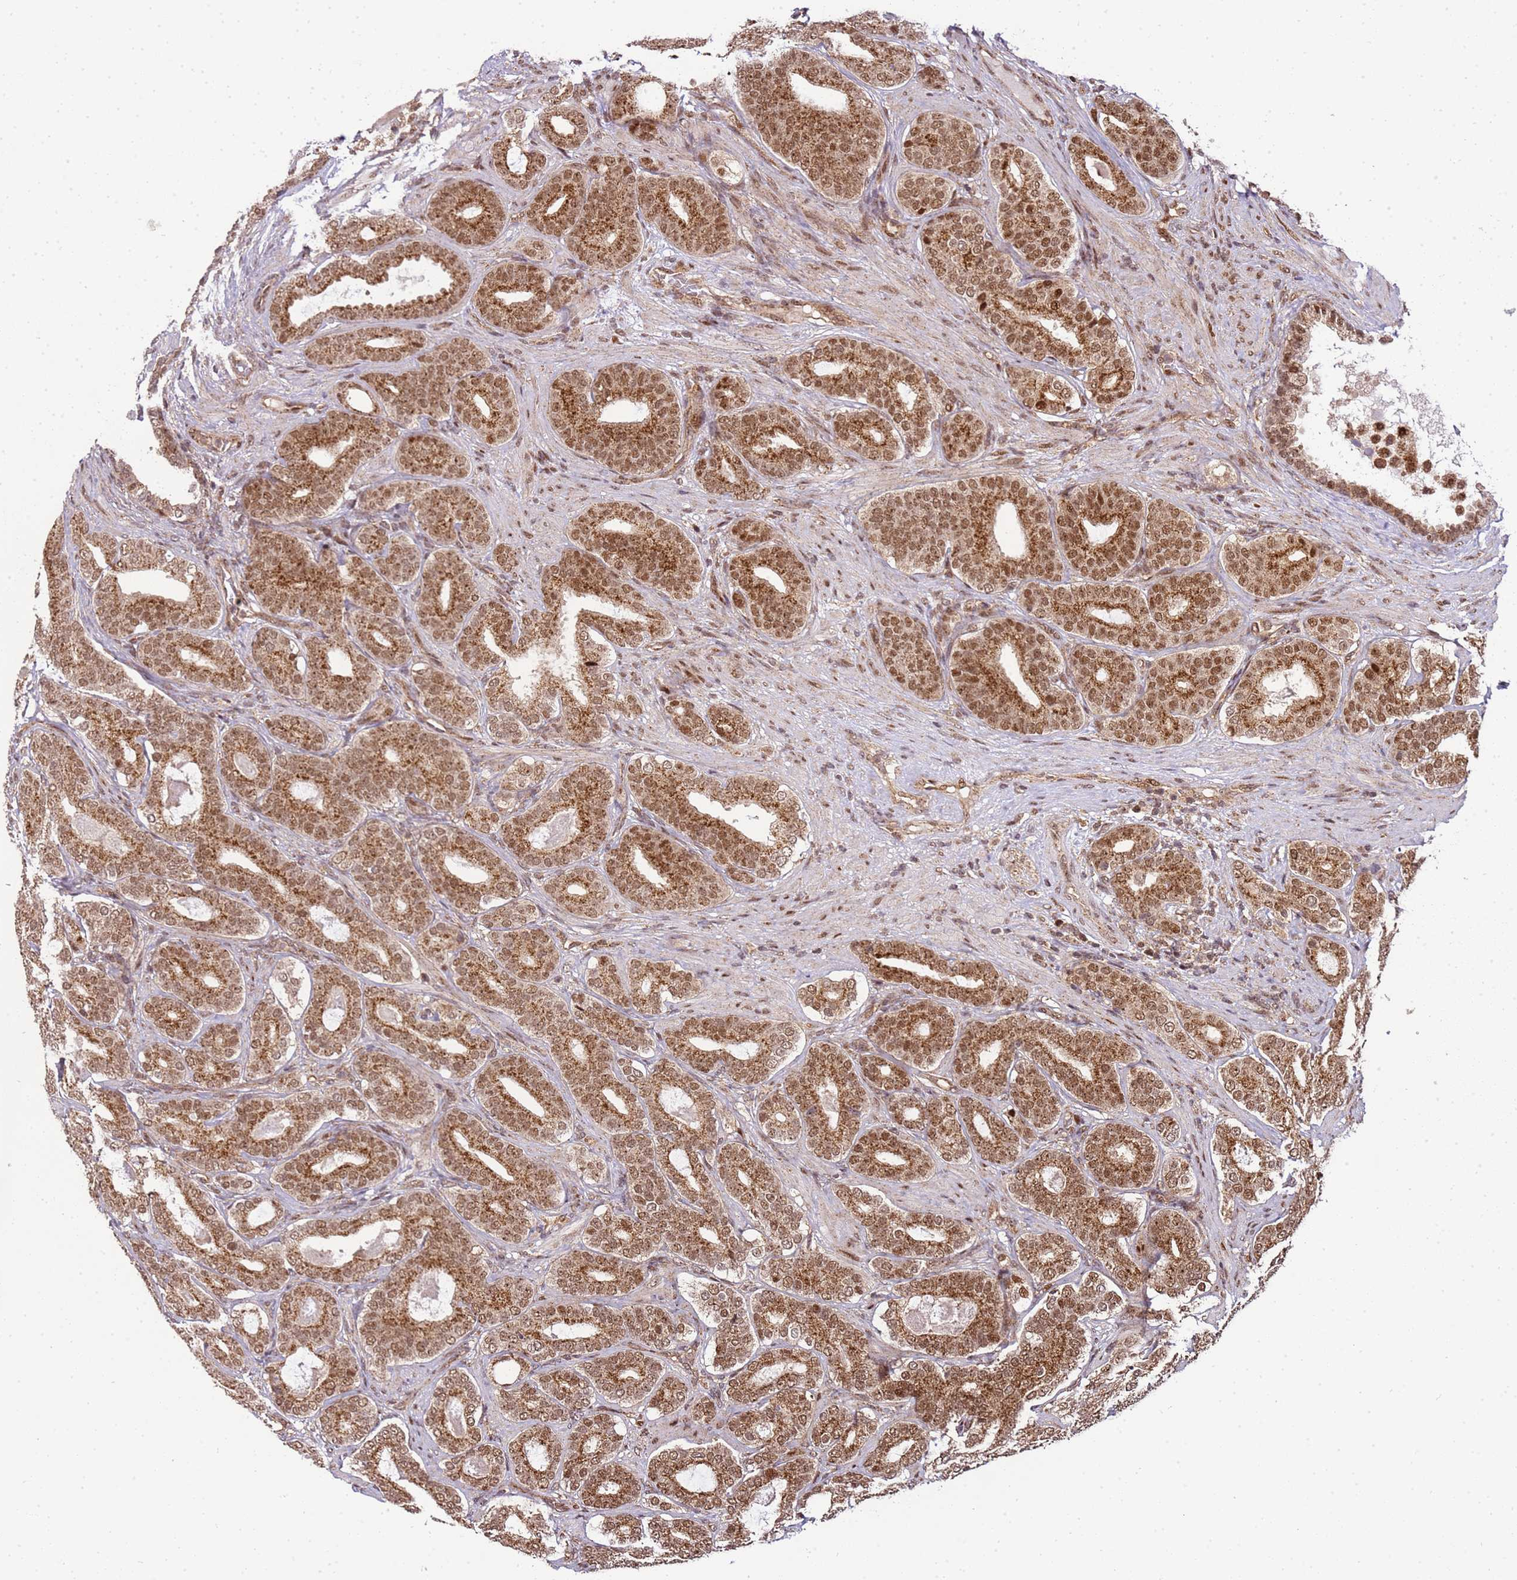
{"staining": {"intensity": "moderate", "quantity": ">75%", "location": "cytoplasmic/membranous,nuclear"}, "tissue": "prostate cancer", "cell_type": "Tumor cells", "image_type": "cancer", "snomed": [{"axis": "morphology", "description": "Adenocarcinoma, High grade"}, {"axis": "topography", "description": "Prostate"}], "caption": "Immunohistochemistry image of neoplastic tissue: human prostate cancer stained using immunohistochemistry (IHC) displays medium levels of moderate protein expression localized specifically in the cytoplasmic/membranous and nuclear of tumor cells, appearing as a cytoplasmic/membranous and nuclear brown color.", "gene": "PEX14", "patient": {"sex": "male", "age": 60}}